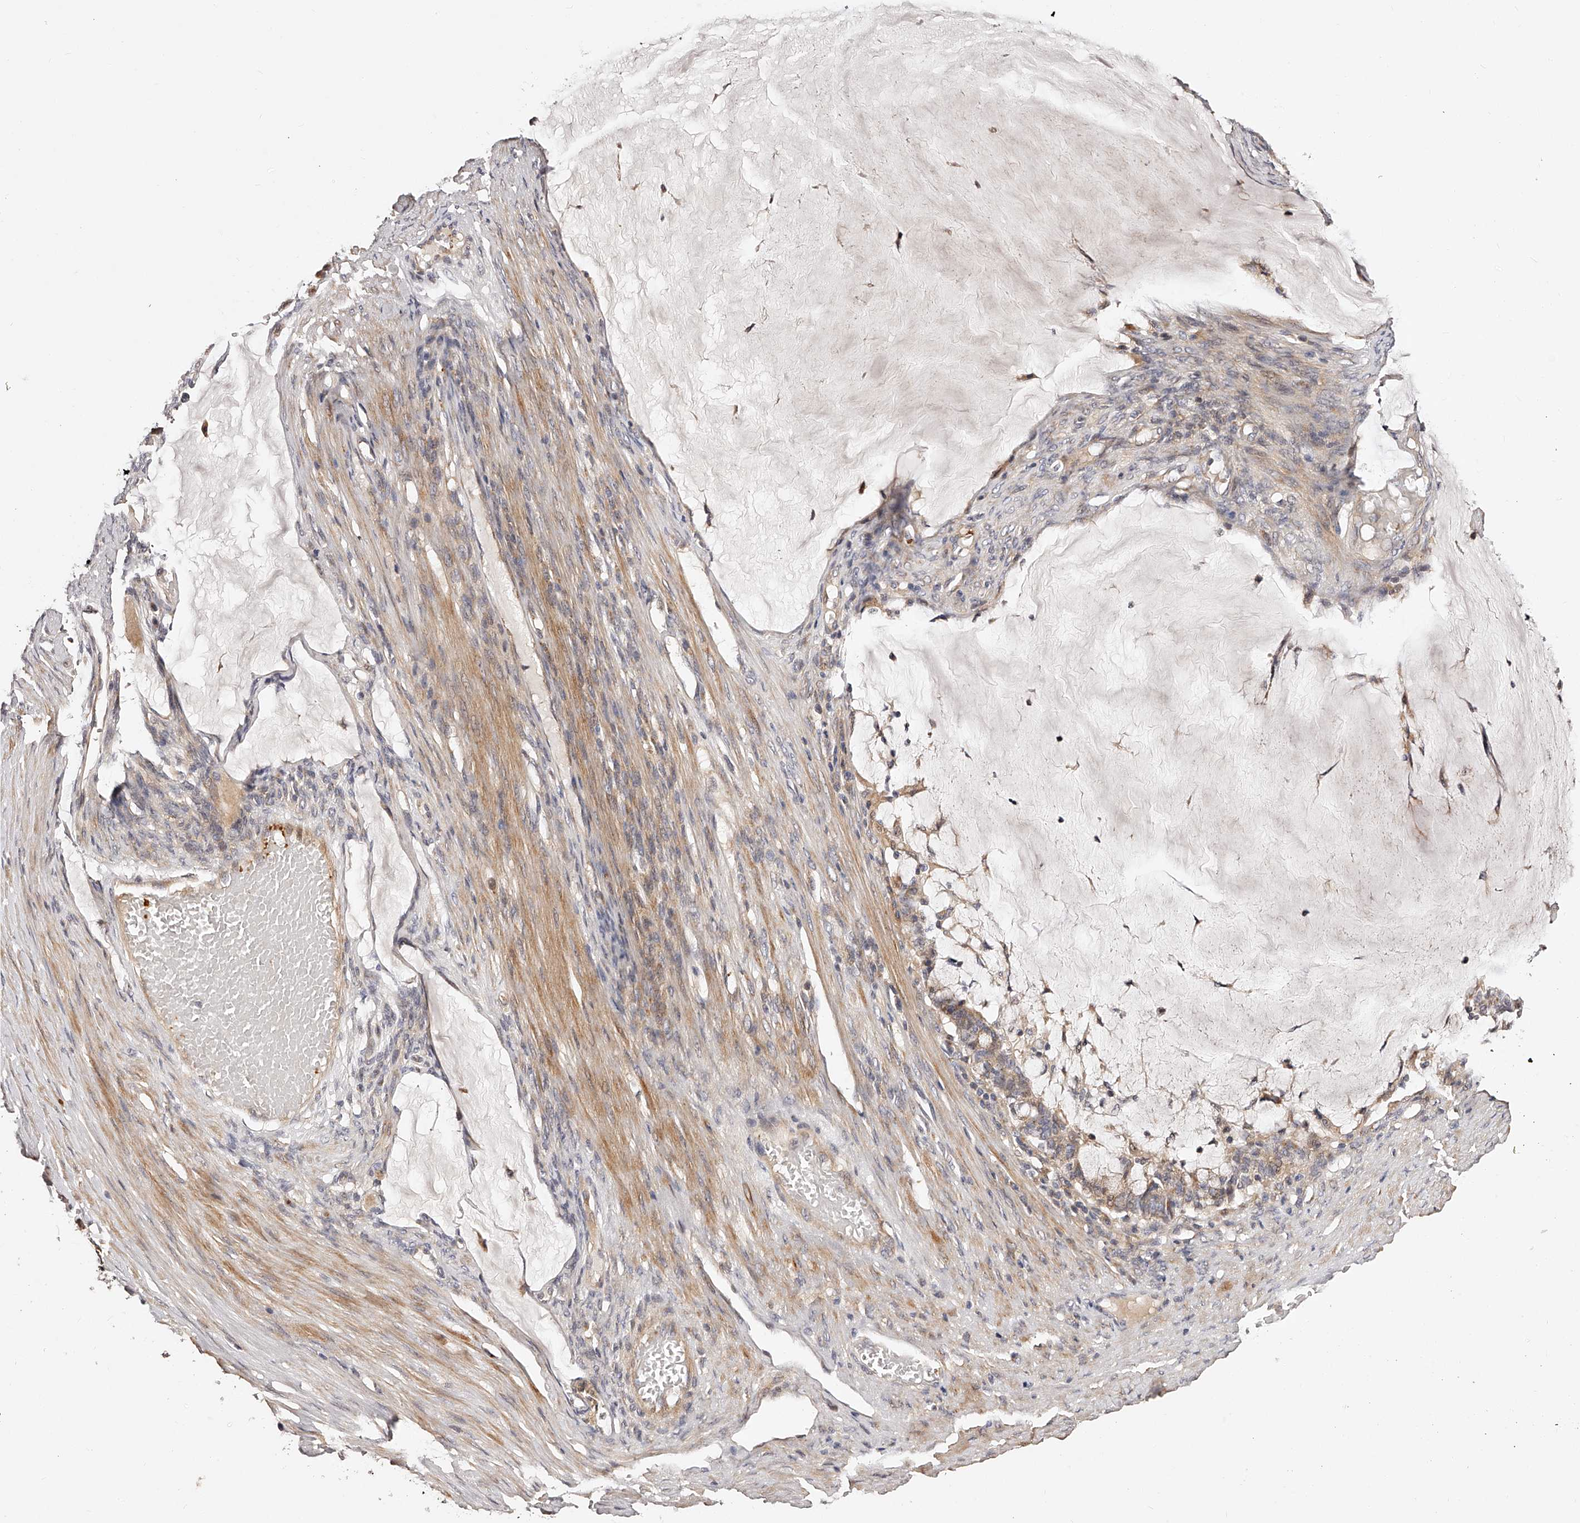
{"staining": {"intensity": "weak", "quantity": "<25%", "location": "cytoplasmic/membranous"}, "tissue": "ovarian cancer", "cell_type": "Tumor cells", "image_type": "cancer", "snomed": [{"axis": "morphology", "description": "Cystadenocarcinoma, mucinous, NOS"}, {"axis": "topography", "description": "Ovary"}], "caption": "Tumor cells are negative for protein expression in human ovarian mucinous cystadenocarcinoma. (Stains: DAB (3,3'-diaminobenzidine) IHC with hematoxylin counter stain, Microscopy: brightfield microscopy at high magnification).", "gene": "ZNF502", "patient": {"sex": "female", "age": 61}}